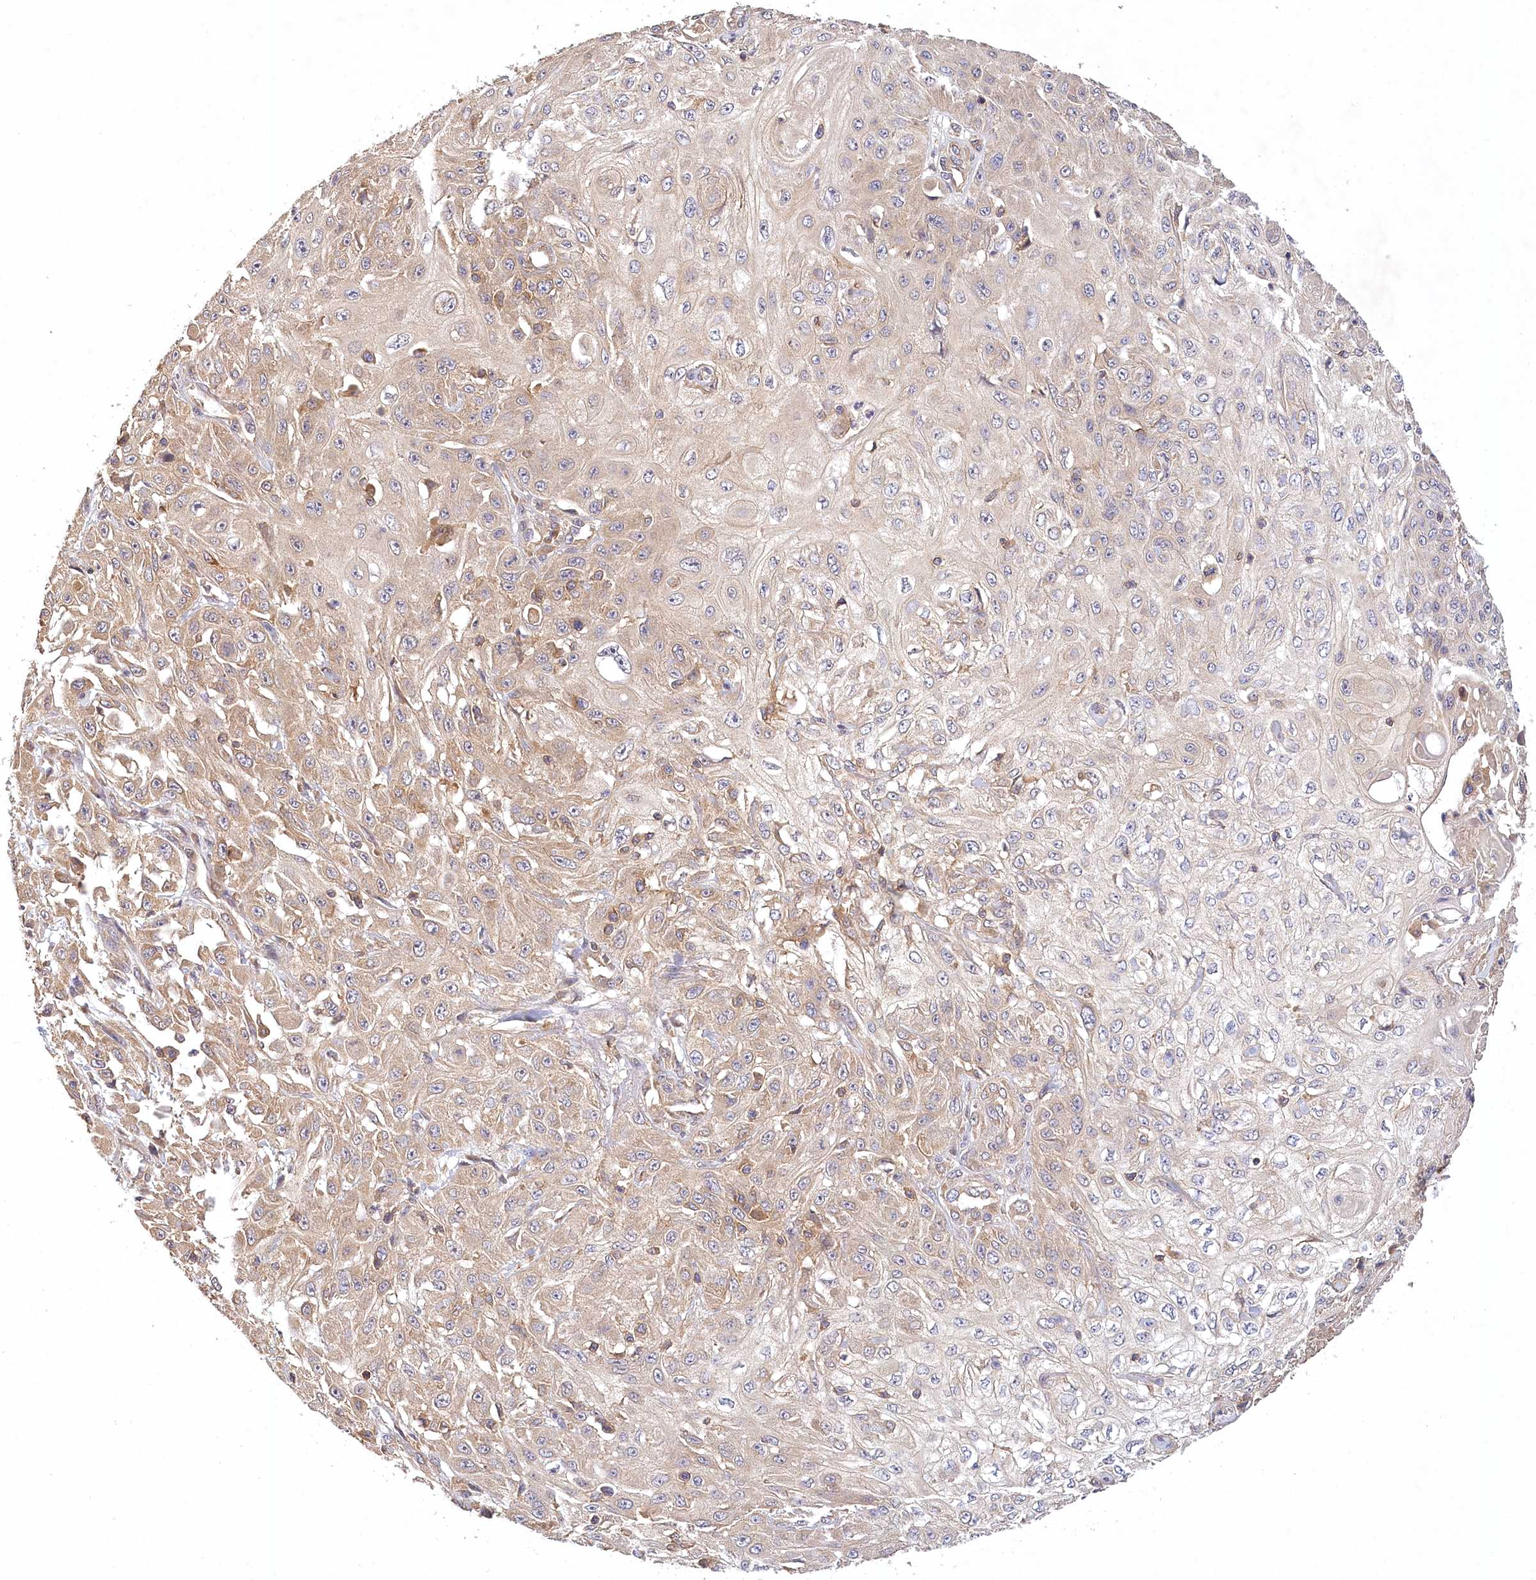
{"staining": {"intensity": "weak", "quantity": "25%-75%", "location": "cytoplasmic/membranous"}, "tissue": "skin cancer", "cell_type": "Tumor cells", "image_type": "cancer", "snomed": [{"axis": "morphology", "description": "Squamous cell carcinoma, NOS"}, {"axis": "morphology", "description": "Squamous cell carcinoma, metastatic, NOS"}, {"axis": "topography", "description": "Skin"}, {"axis": "topography", "description": "Lymph node"}], "caption": "Skin metastatic squamous cell carcinoma tissue shows weak cytoplasmic/membranous expression in about 25%-75% of tumor cells", "gene": "LSS", "patient": {"sex": "male", "age": 75}}